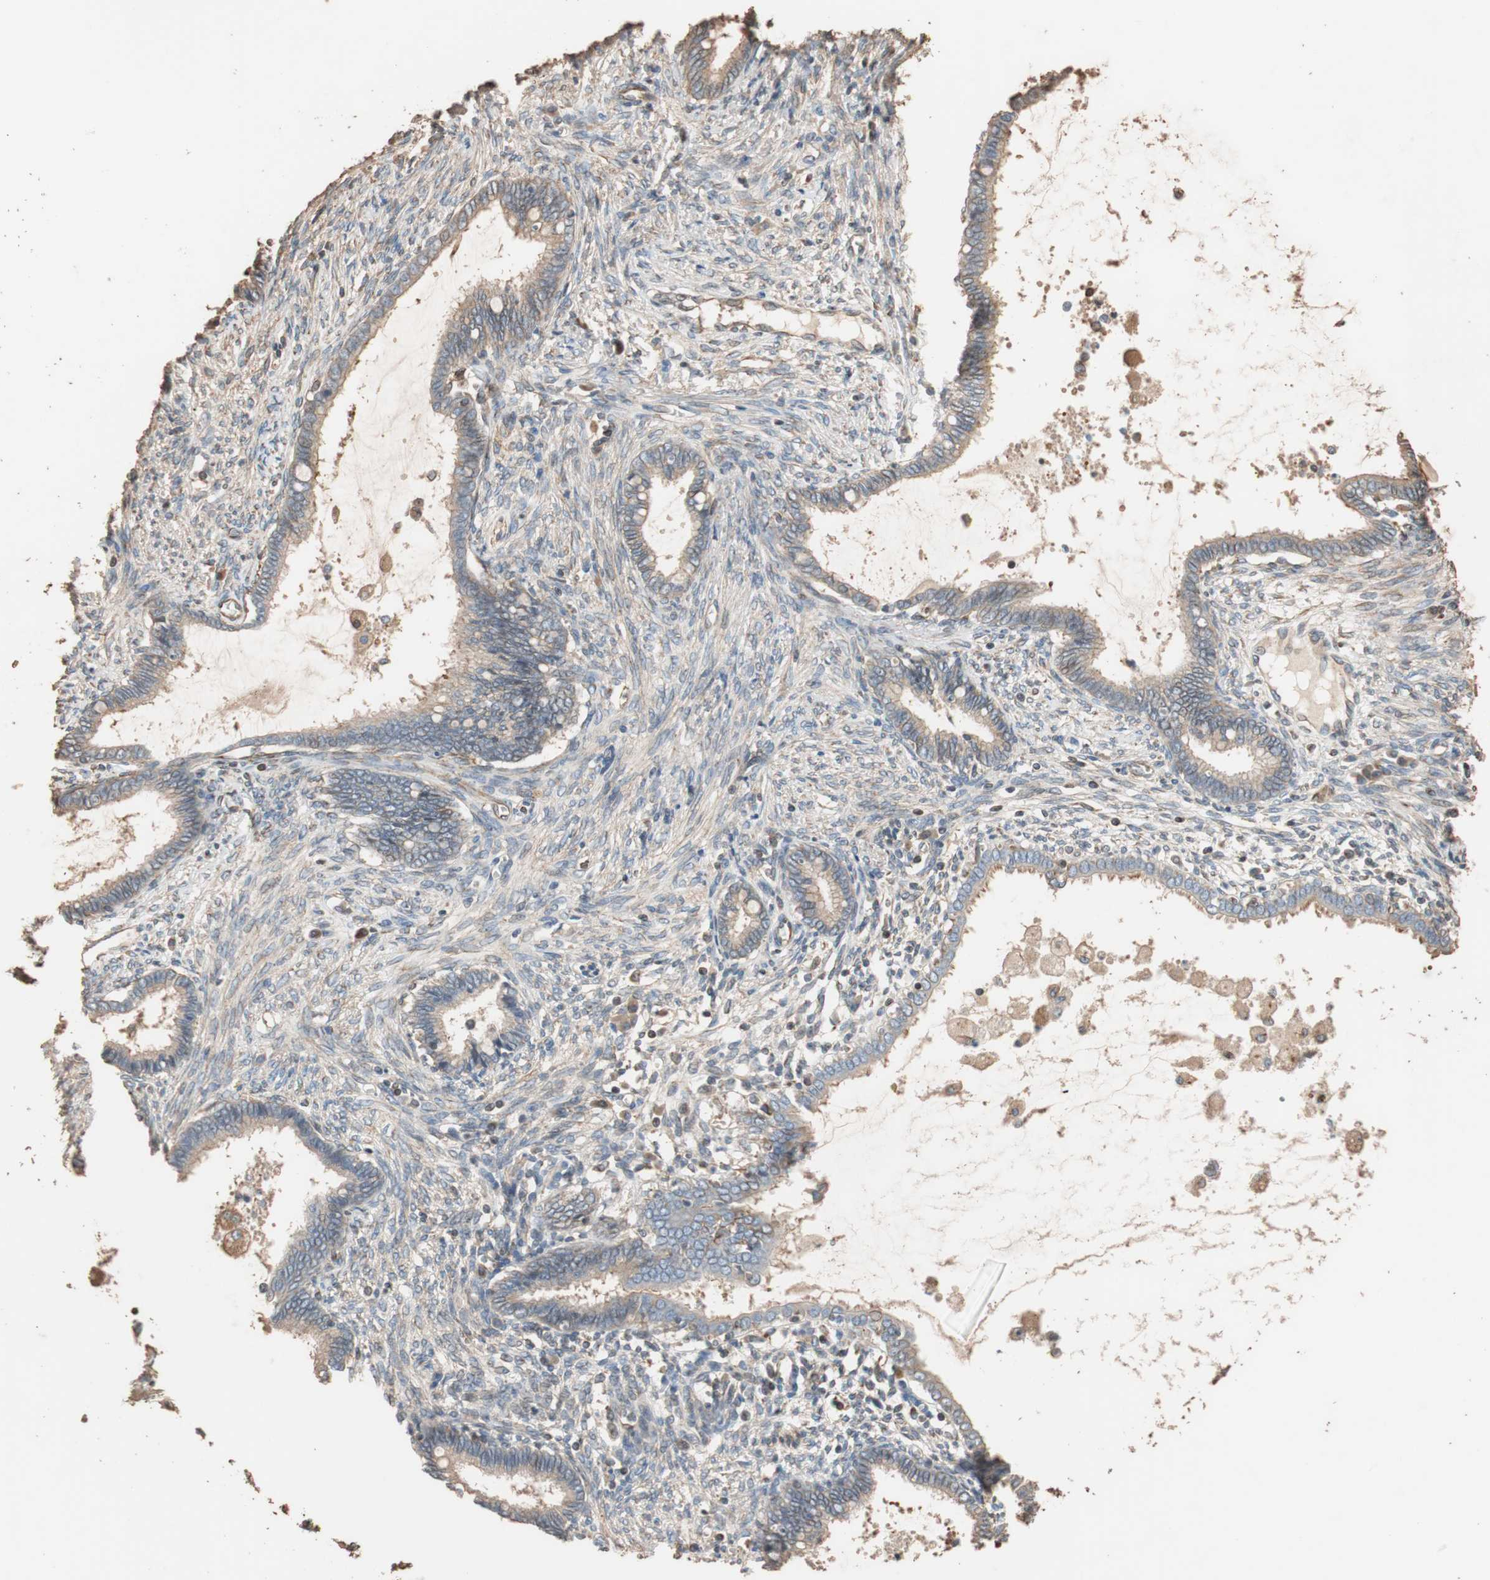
{"staining": {"intensity": "moderate", "quantity": "25%-75%", "location": "cytoplasmic/membranous"}, "tissue": "cervical cancer", "cell_type": "Tumor cells", "image_type": "cancer", "snomed": [{"axis": "morphology", "description": "Adenocarcinoma, NOS"}, {"axis": "topography", "description": "Cervix"}], "caption": "Immunohistochemistry (DAB (3,3'-diaminobenzidine)) staining of cervical cancer (adenocarcinoma) shows moderate cytoplasmic/membranous protein positivity in about 25%-75% of tumor cells.", "gene": "TUBB", "patient": {"sex": "female", "age": 44}}